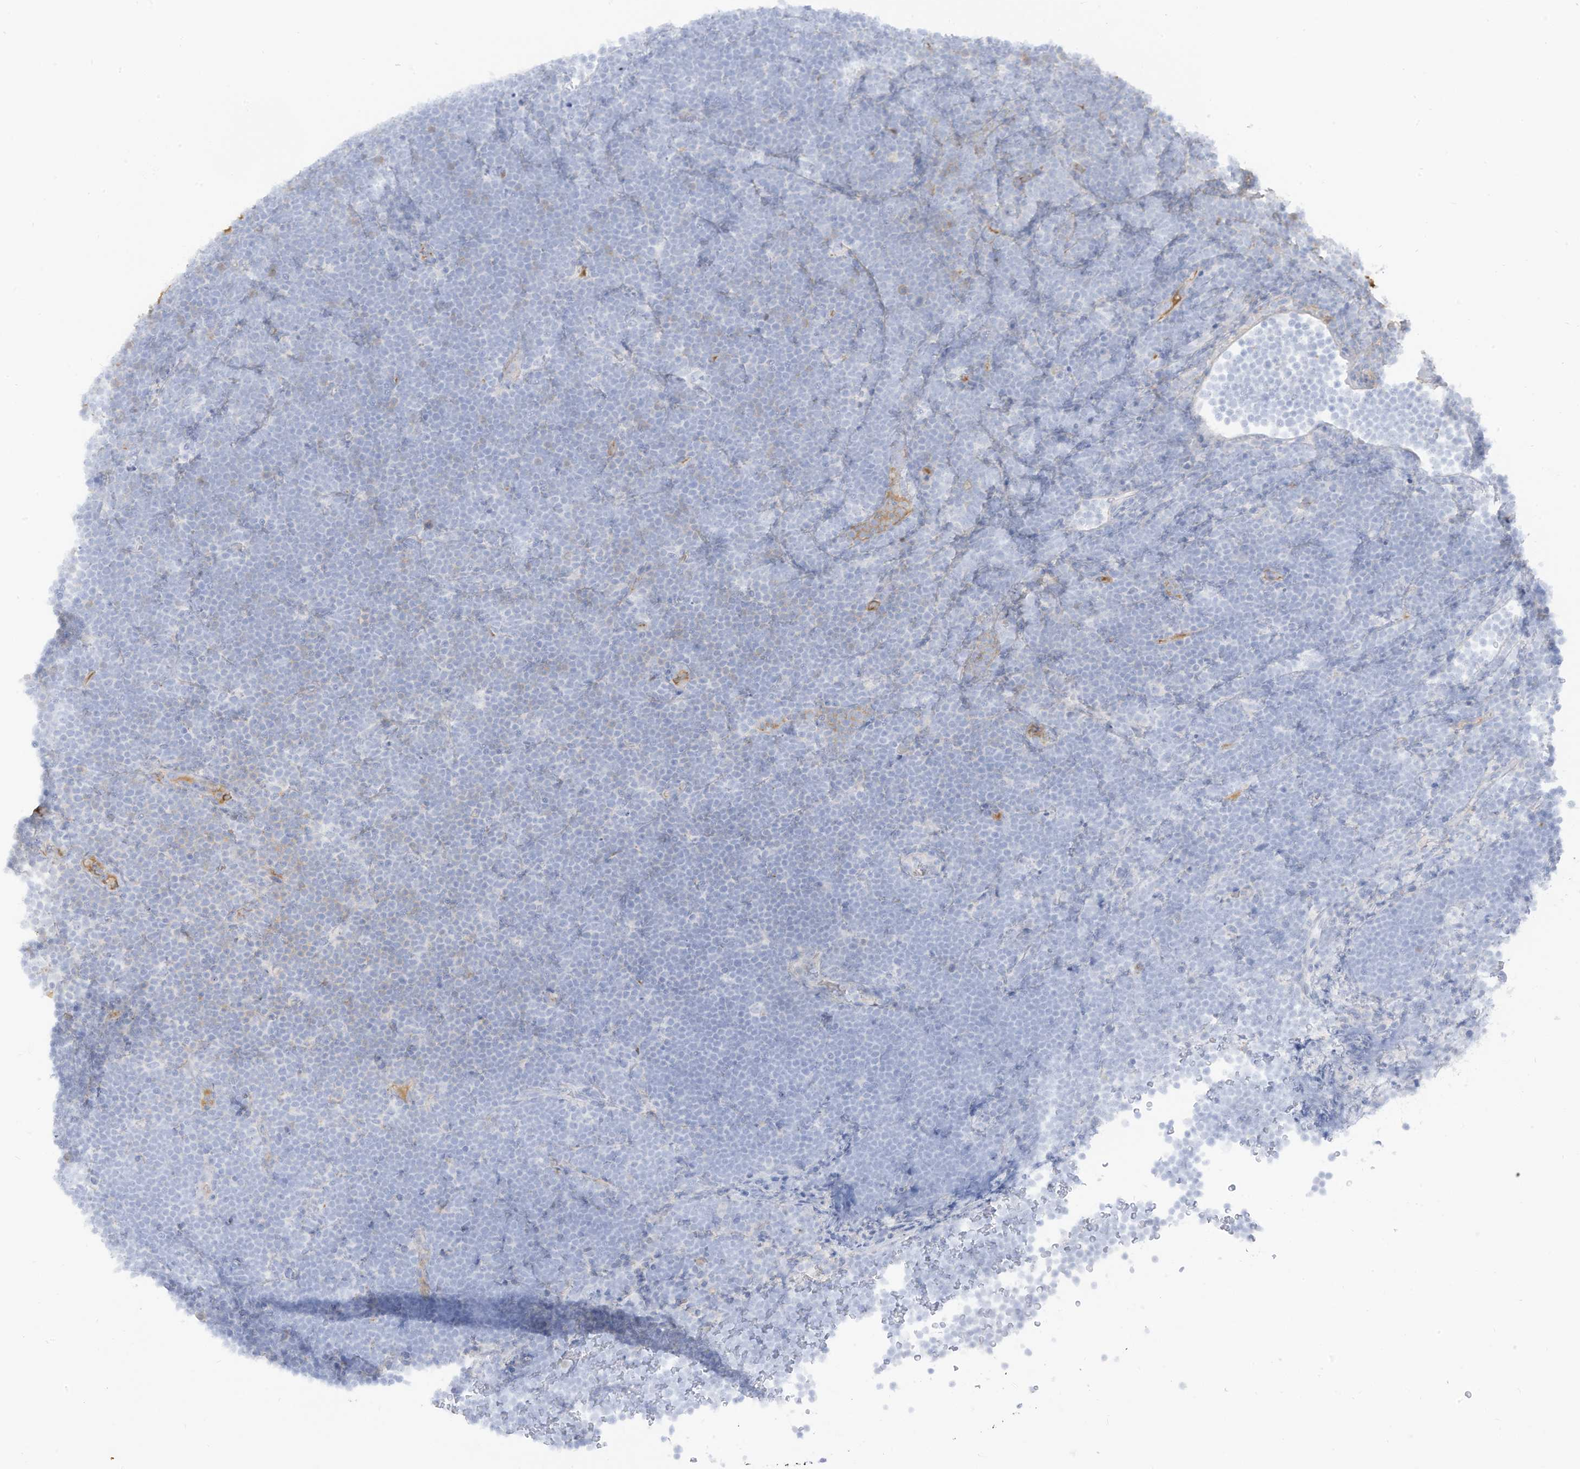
{"staining": {"intensity": "negative", "quantity": "none", "location": "none"}, "tissue": "lymphoma", "cell_type": "Tumor cells", "image_type": "cancer", "snomed": [{"axis": "morphology", "description": "Malignant lymphoma, non-Hodgkin's type, High grade"}, {"axis": "topography", "description": "Lymph node"}], "caption": "Immunohistochemistry micrograph of neoplastic tissue: malignant lymphoma, non-Hodgkin's type (high-grade) stained with DAB (3,3'-diaminobenzidine) exhibits no significant protein positivity in tumor cells.", "gene": "HSD17B13", "patient": {"sex": "male", "age": 13}}